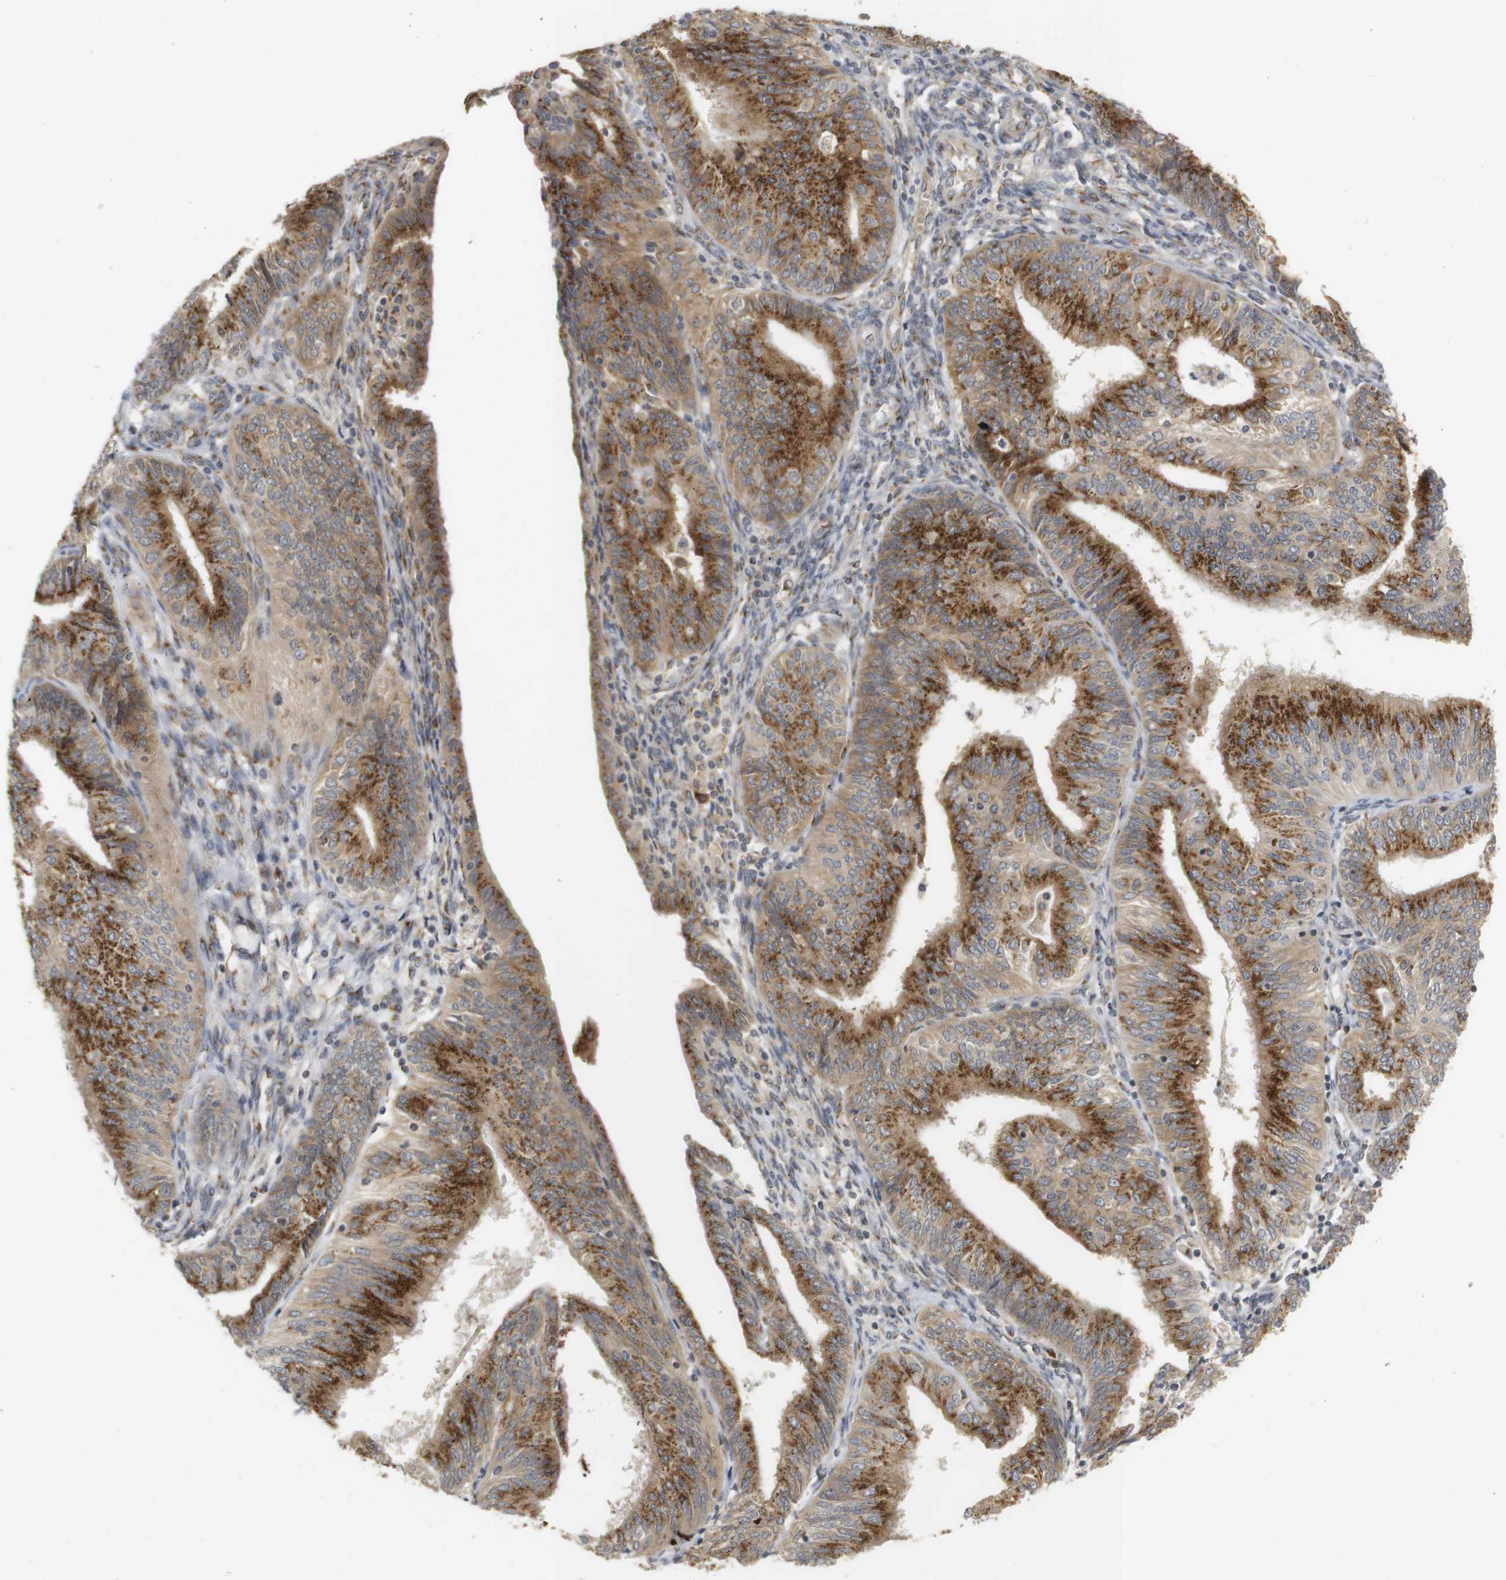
{"staining": {"intensity": "moderate", "quantity": ">75%", "location": "cytoplasmic/membranous"}, "tissue": "endometrial cancer", "cell_type": "Tumor cells", "image_type": "cancer", "snomed": [{"axis": "morphology", "description": "Adenocarcinoma, NOS"}, {"axis": "topography", "description": "Endometrium"}], "caption": "A micrograph of adenocarcinoma (endometrial) stained for a protein demonstrates moderate cytoplasmic/membranous brown staining in tumor cells.", "gene": "ZFPL1", "patient": {"sex": "female", "age": 58}}